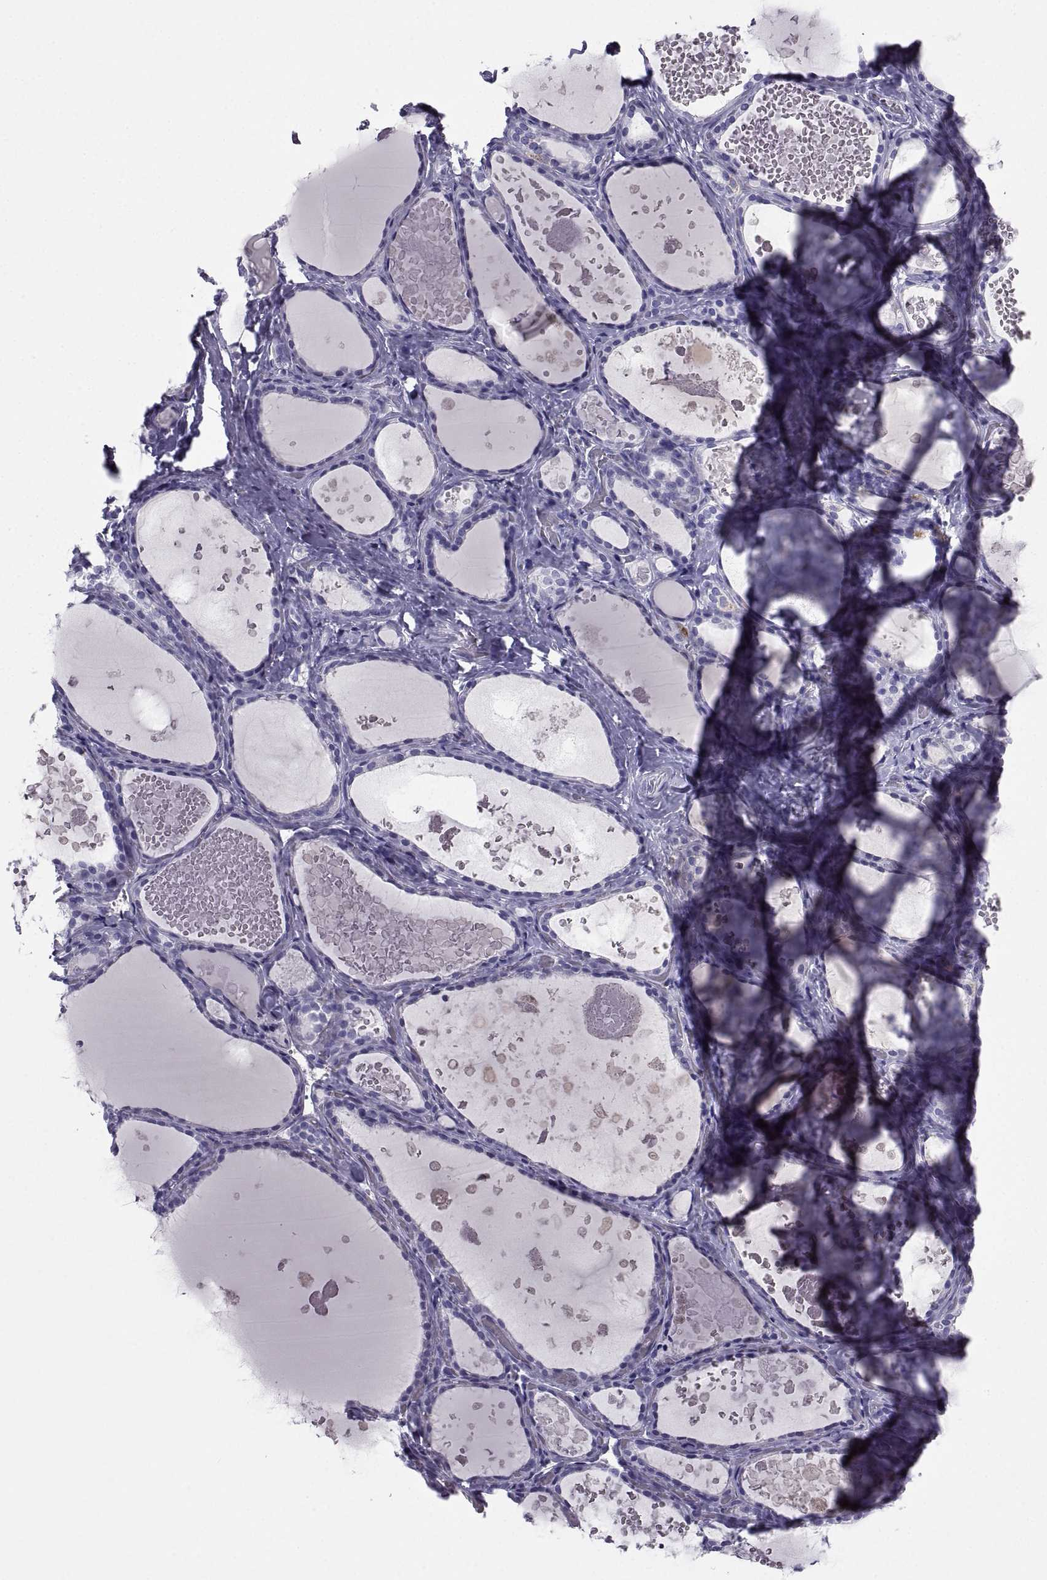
{"staining": {"intensity": "negative", "quantity": "none", "location": "none"}, "tissue": "thyroid gland", "cell_type": "Glandular cells", "image_type": "normal", "snomed": [{"axis": "morphology", "description": "Normal tissue, NOS"}, {"axis": "topography", "description": "Thyroid gland"}], "caption": "This is an IHC photomicrograph of benign thyroid gland. There is no positivity in glandular cells.", "gene": "PCSK1N", "patient": {"sex": "female", "age": 56}}